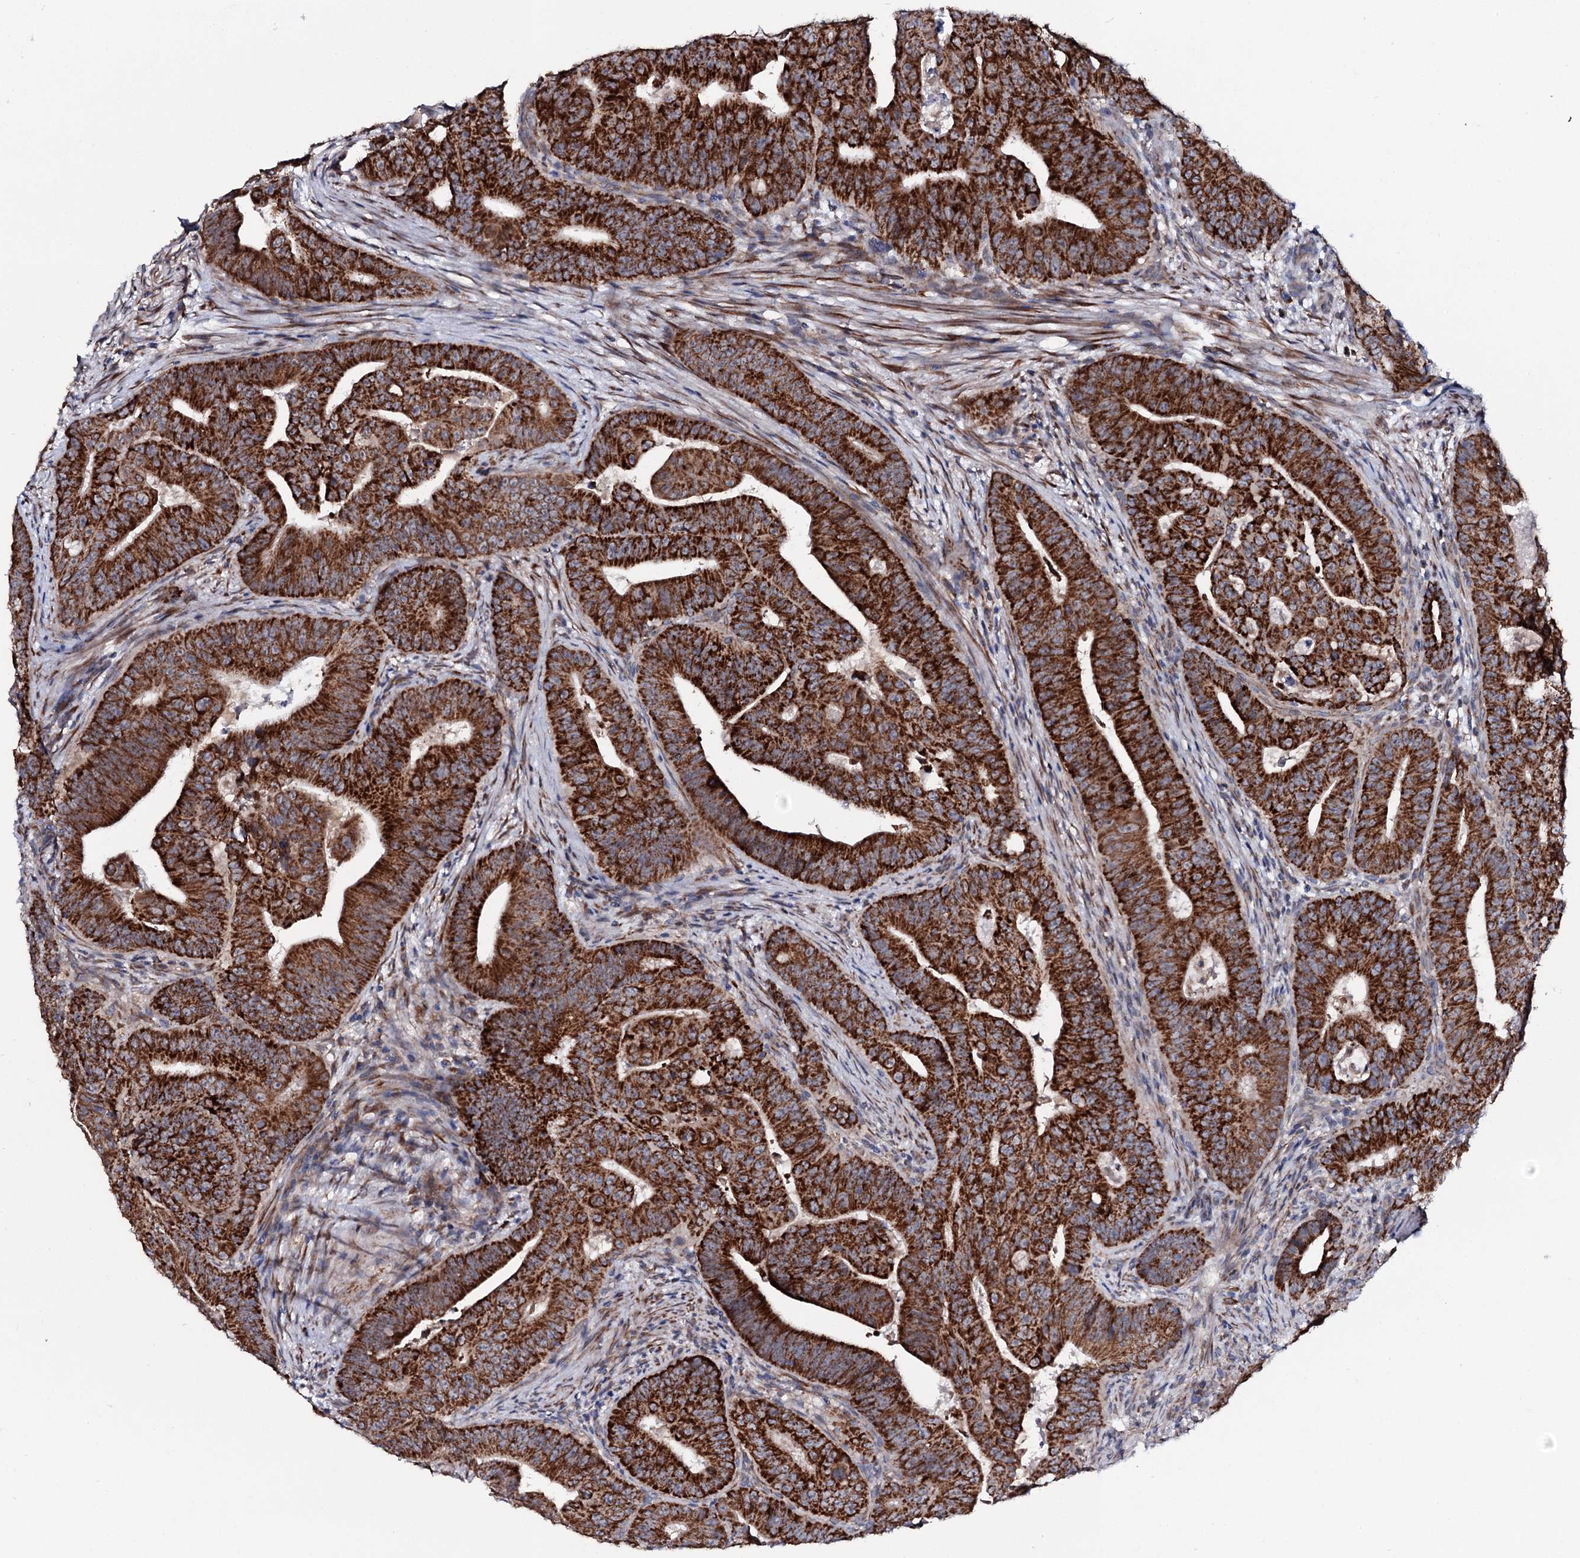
{"staining": {"intensity": "strong", "quantity": ">75%", "location": "cytoplasmic/membranous"}, "tissue": "colorectal cancer", "cell_type": "Tumor cells", "image_type": "cancer", "snomed": [{"axis": "morphology", "description": "Adenocarcinoma, NOS"}, {"axis": "topography", "description": "Rectum"}], "caption": "Tumor cells demonstrate high levels of strong cytoplasmic/membranous expression in about >75% of cells in human adenocarcinoma (colorectal).", "gene": "PPP1R3D", "patient": {"sex": "female", "age": 75}}